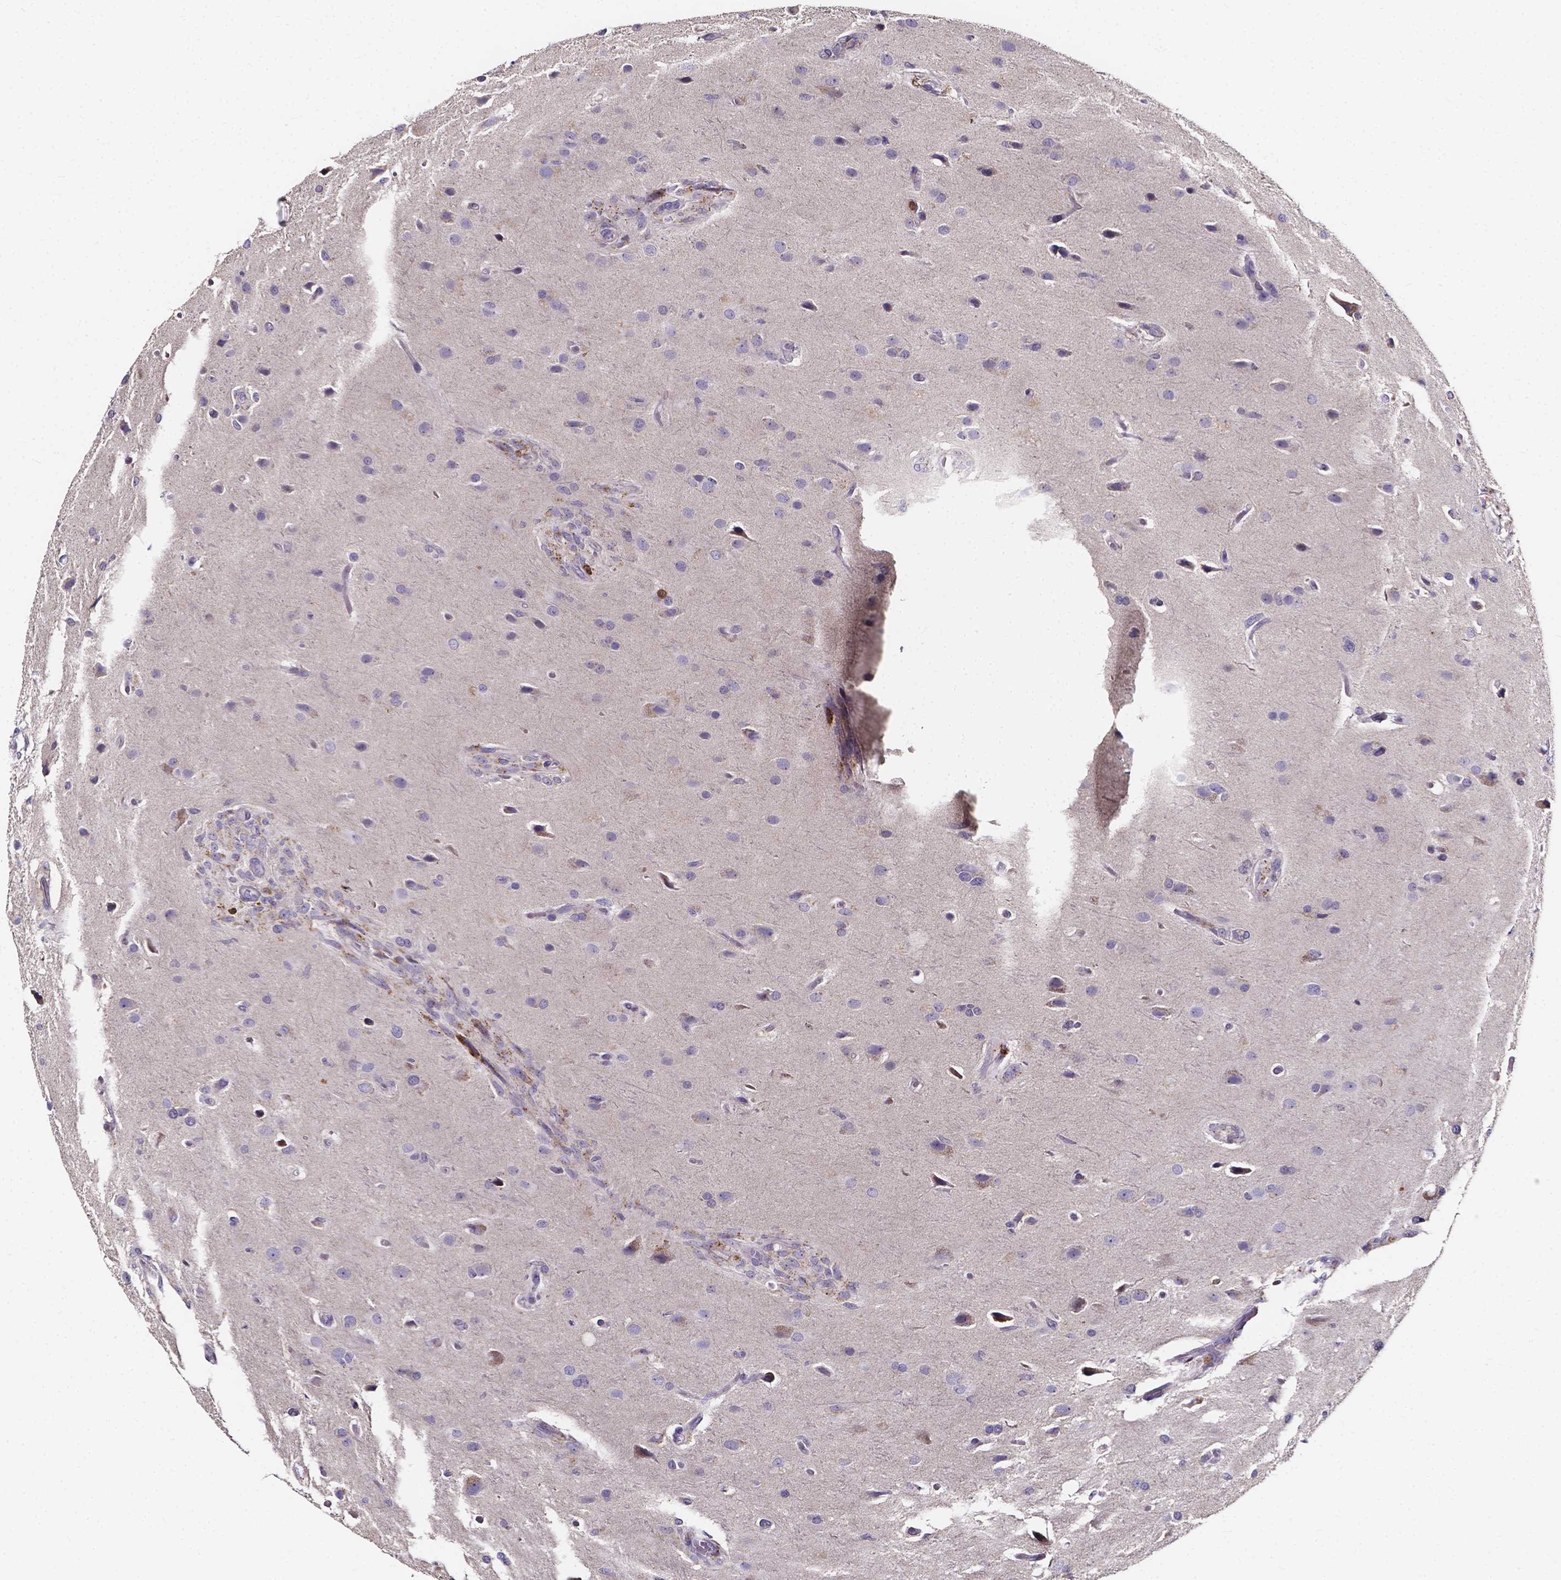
{"staining": {"intensity": "negative", "quantity": "none", "location": "none"}, "tissue": "glioma", "cell_type": "Tumor cells", "image_type": "cancer", "snomed": [{"axis": "morphology", "description": "Glioma, malignant, High grade"}, {"axis": "topography", "description": "Brain"}], "caption": "This is an immunohistochemistry (IHC) histopathology image of glioma. There is no expression in tumor cells.", "gene": "THEMIS", "patient": {"sex": "male", "age": 68}}